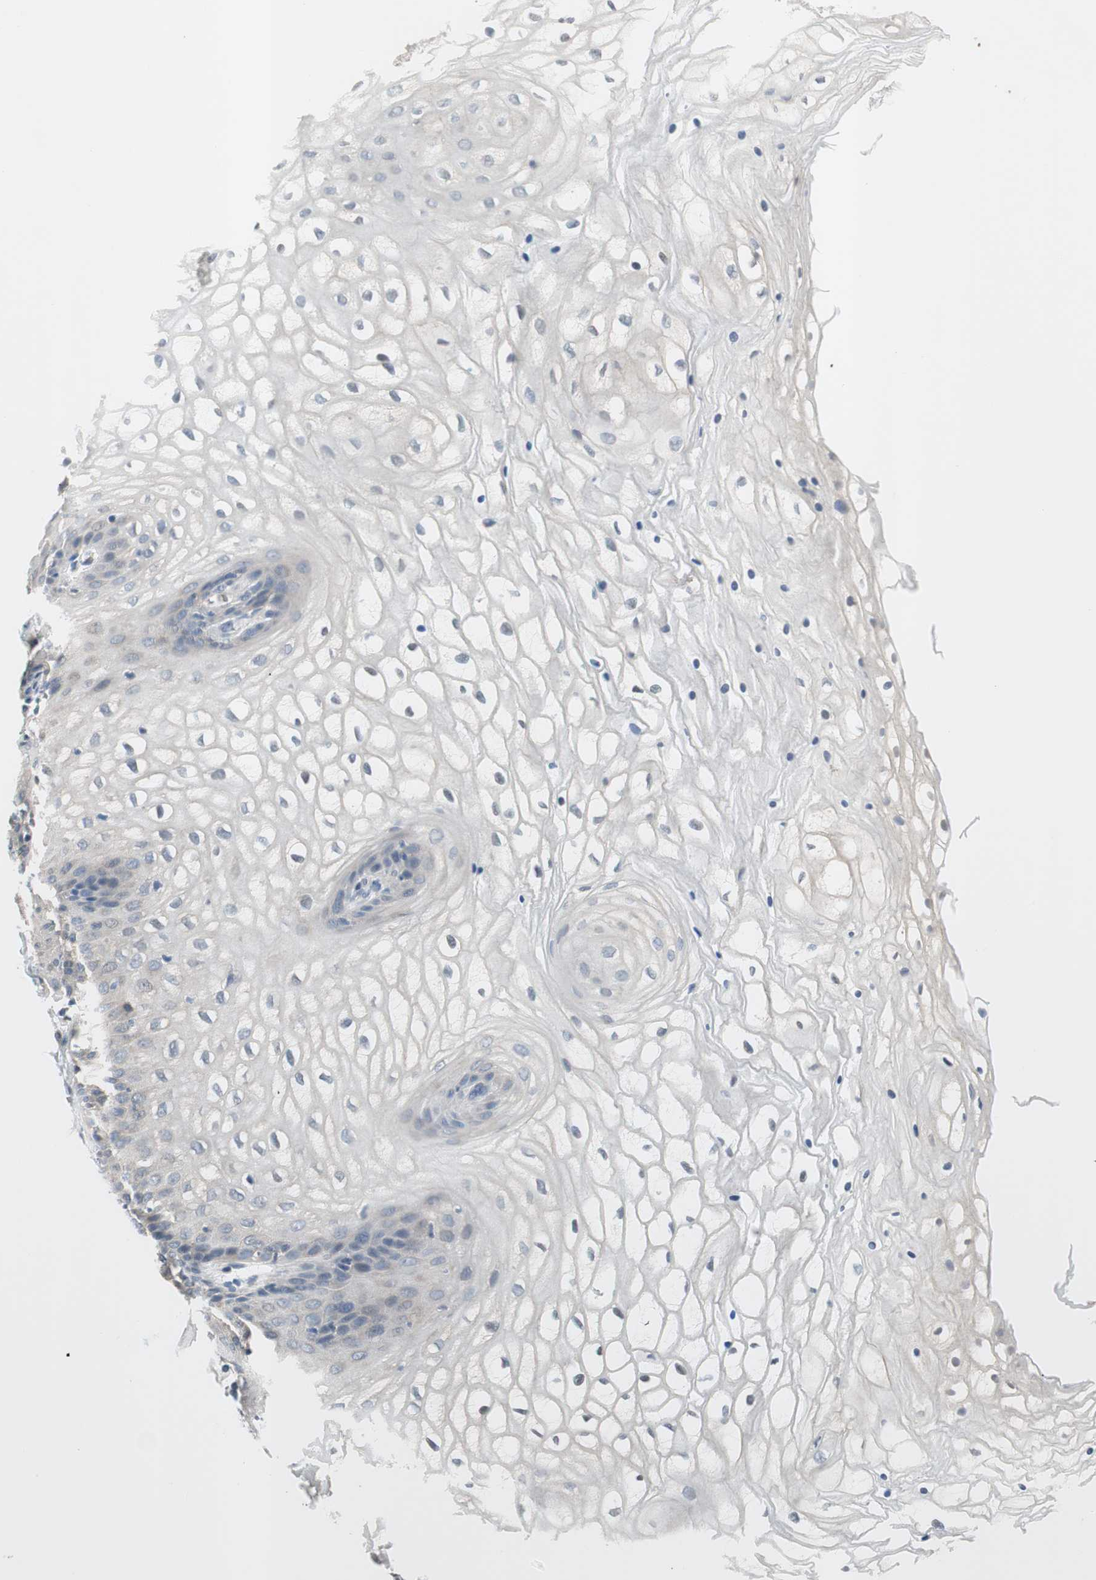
{"staining": {"intensity": "negative", "quantity": "none", "location": "none"}, "tissue": "vagina", "cell_type": "Squamous epithelial cells", "image_type": "normal", "snomed": [{"axis": "morphology", "description": "Normal tissue, NOS"}, {"axis": "topography", "description": "Vagina"}], "caption": "There is no significant expression in squamous epithelial cells of vagina. (DAB immunohistochemistry visualized using brightfield microscopy, high magnification).", "gene": "COL12A1", "patient": {"sex": "female", "age": 34}}